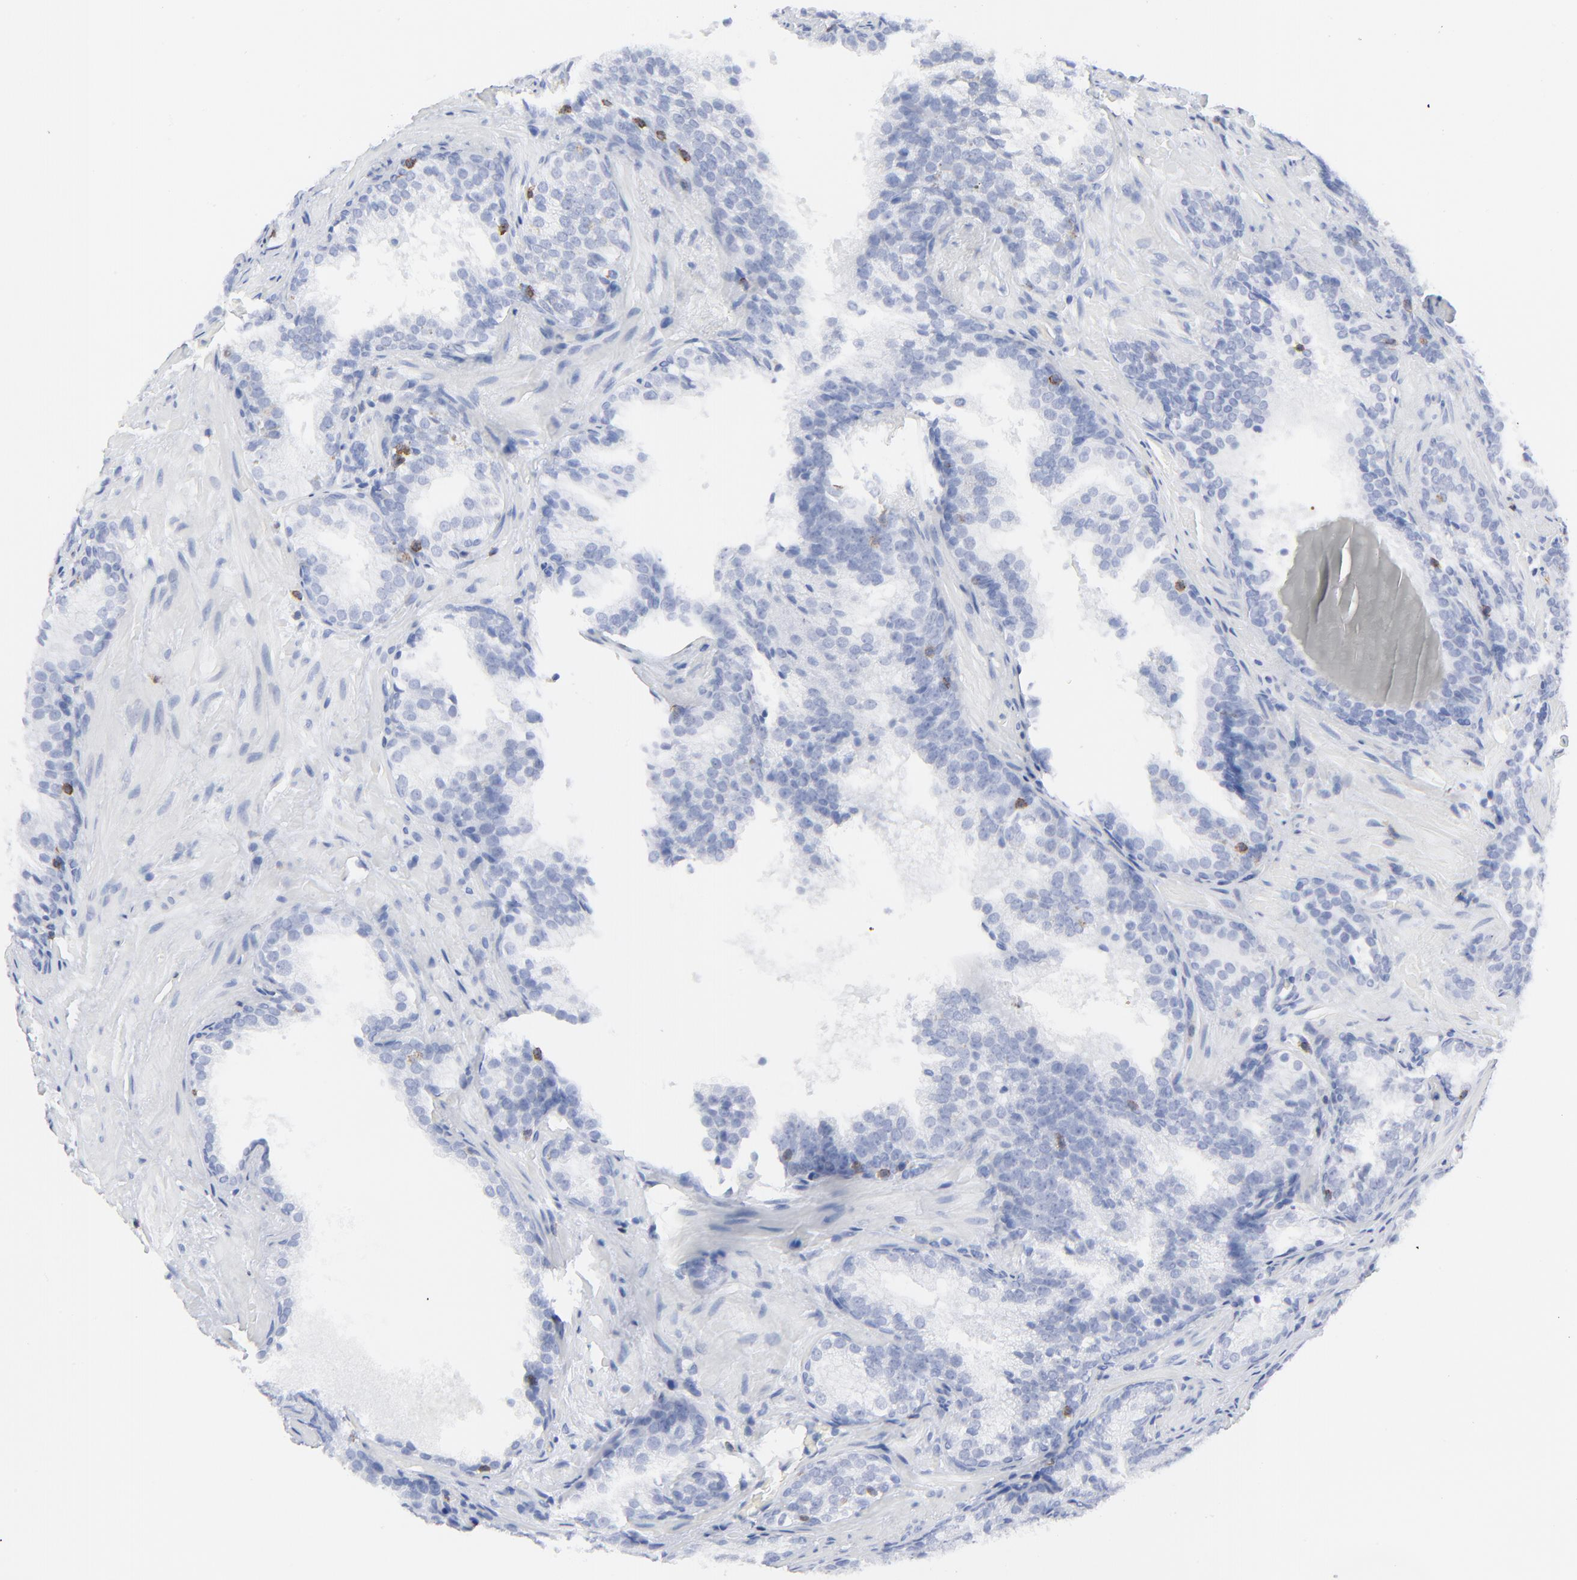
{"staining": {"intensity": "negative", "quantity": "none", "location": "none"}, "tissue": "prostate cancer", "cell_type": "Tumor cells", "image_type": "cancer", "snomed": [{"axis": "morphology", "description": "Adenocarcinoma, Low grade"}, {"axis": "topography", "description": "Prostate"}], "caption": "Immunohistochemistry micrograph of neoplastic tissue: human prostate cancer stained with DAB shows no significant protein expression in tumor cells.", "gene": "LCK", "patient": {"sex": "male", "age": 69}}